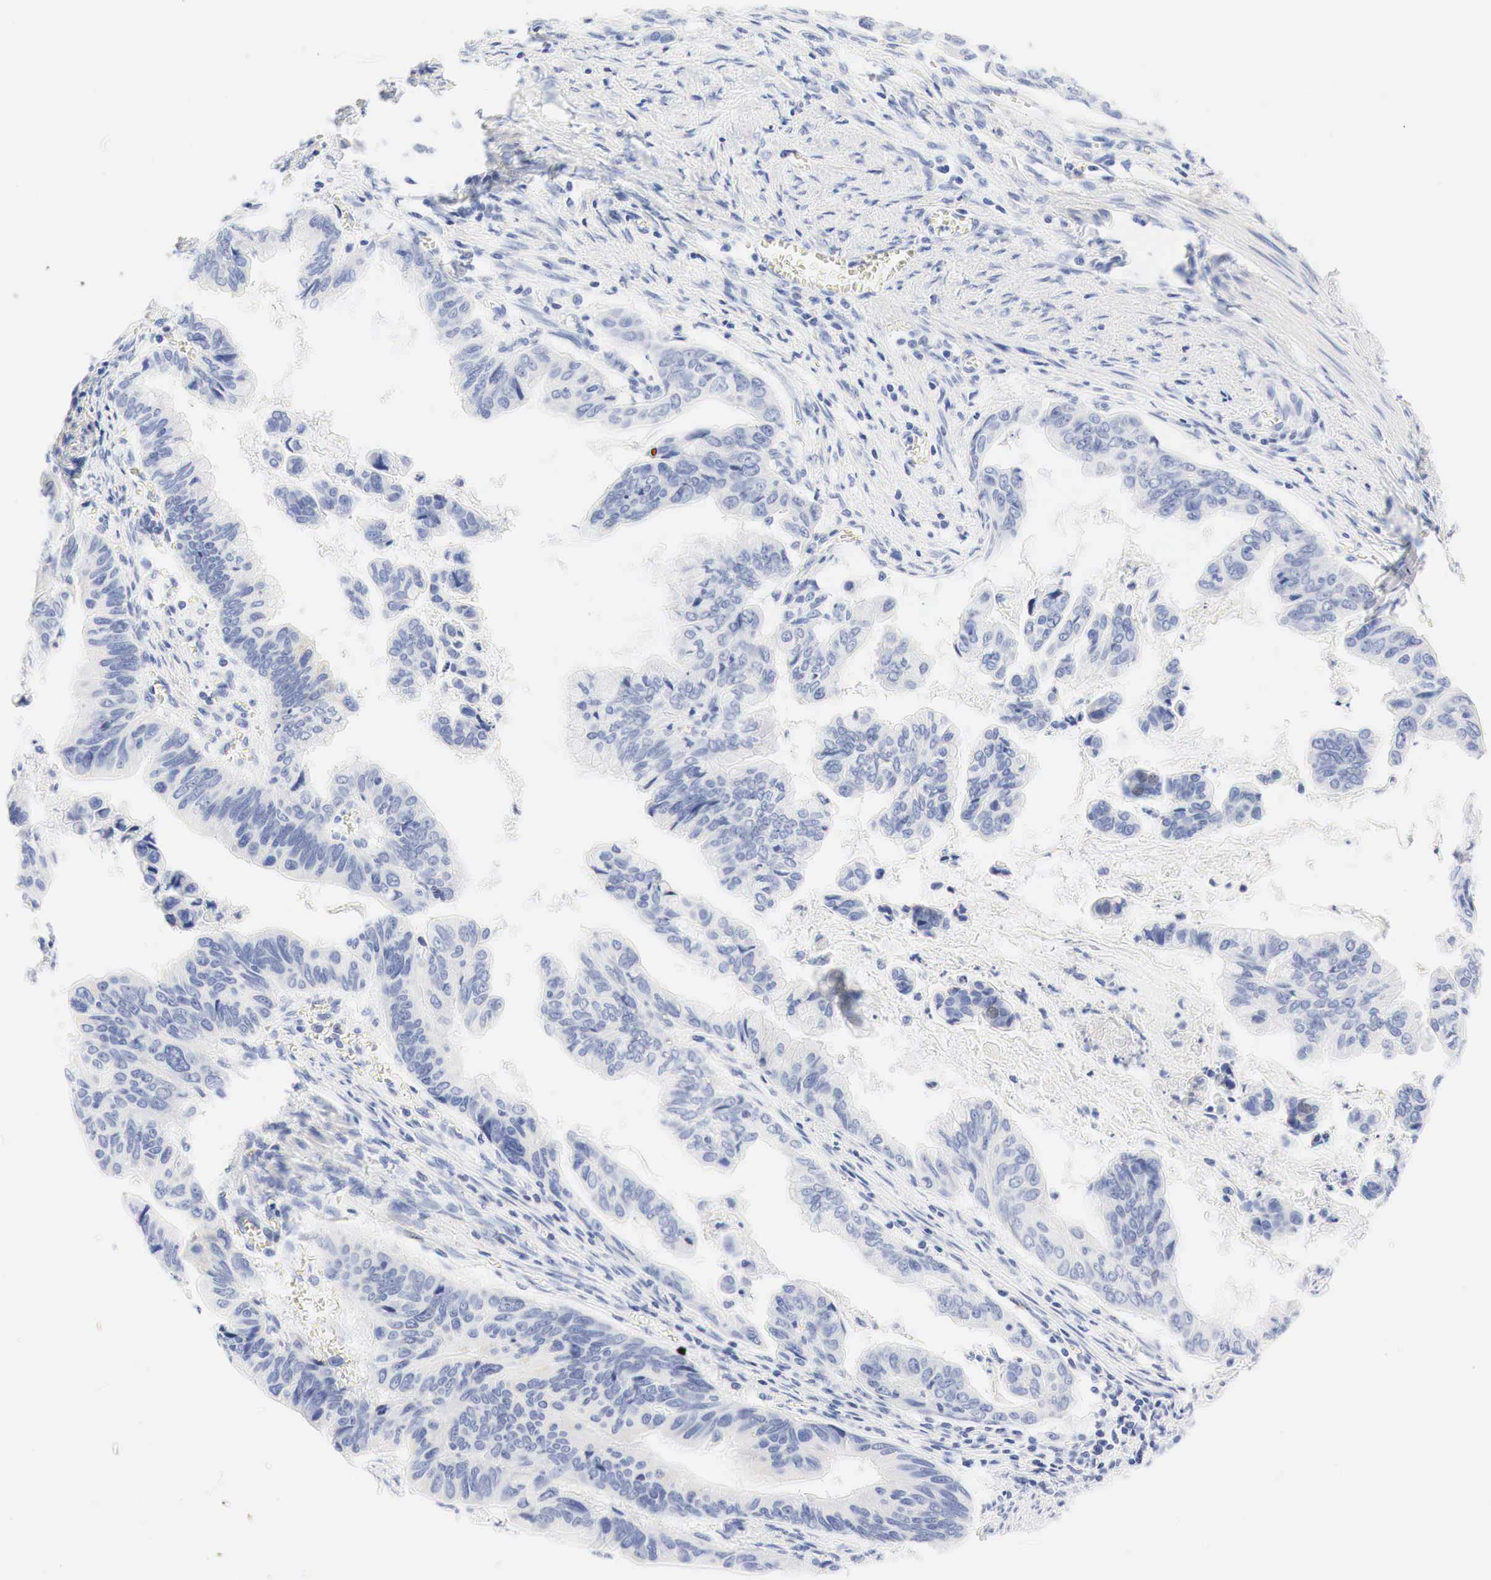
{"staining": {"intensity": "negative", "quantity": "none", "location": "none"}, "tissue": "stomach cancer", "cell_type": "Tumor cells", "image_type": "cancer", "snomed": [{"axis": "morphology", "description": "Adenocarcinoma, NOS"}, {"axis": "topography", "description": "Stomach, upper"}], "caption": "This is an immunohistochemistry photomicrograph of stomach cancer. There is no positivity in tumor cells.", "gene": "NKX2-1", "patient": {"sex": "male", "age": 80}}